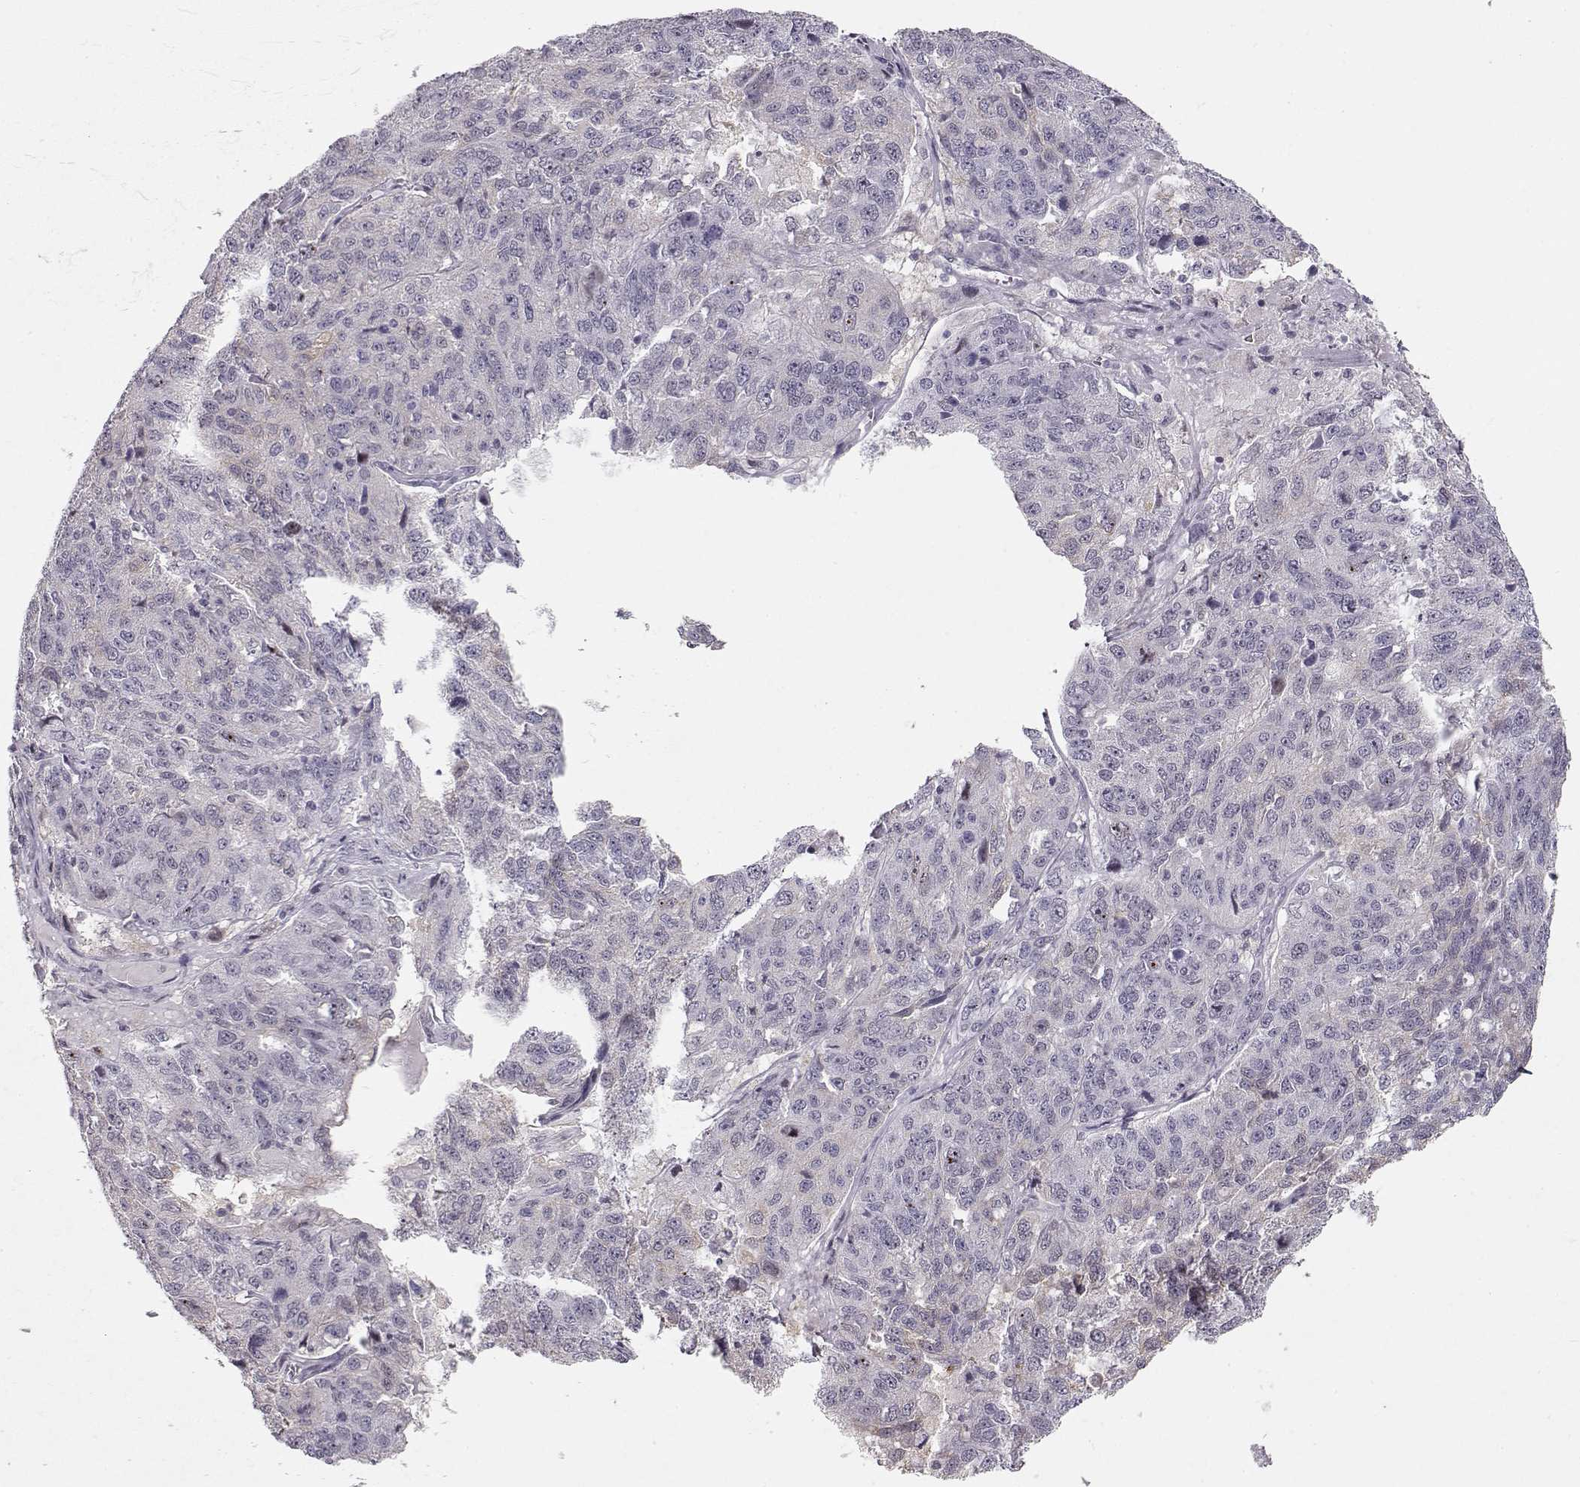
{"staining": {"intensity": "negative", "quantity": "none", "location": "none"}, "tissue": "ovarian cancer", "cell_type": "Tumor cells", "image_type": "cancer", "snomed": [{"axis": "morphology", "description": "Cystadenocarcinoma, serous, NOS"}, {"axis": "topography", "description": "Ovary"}], "caption": "Tumor cells show no significant positivity in ovarian serous cystadenocarcinoma.", "gene": "TEPP", "patient": {"sex": "female", "age": 71}}